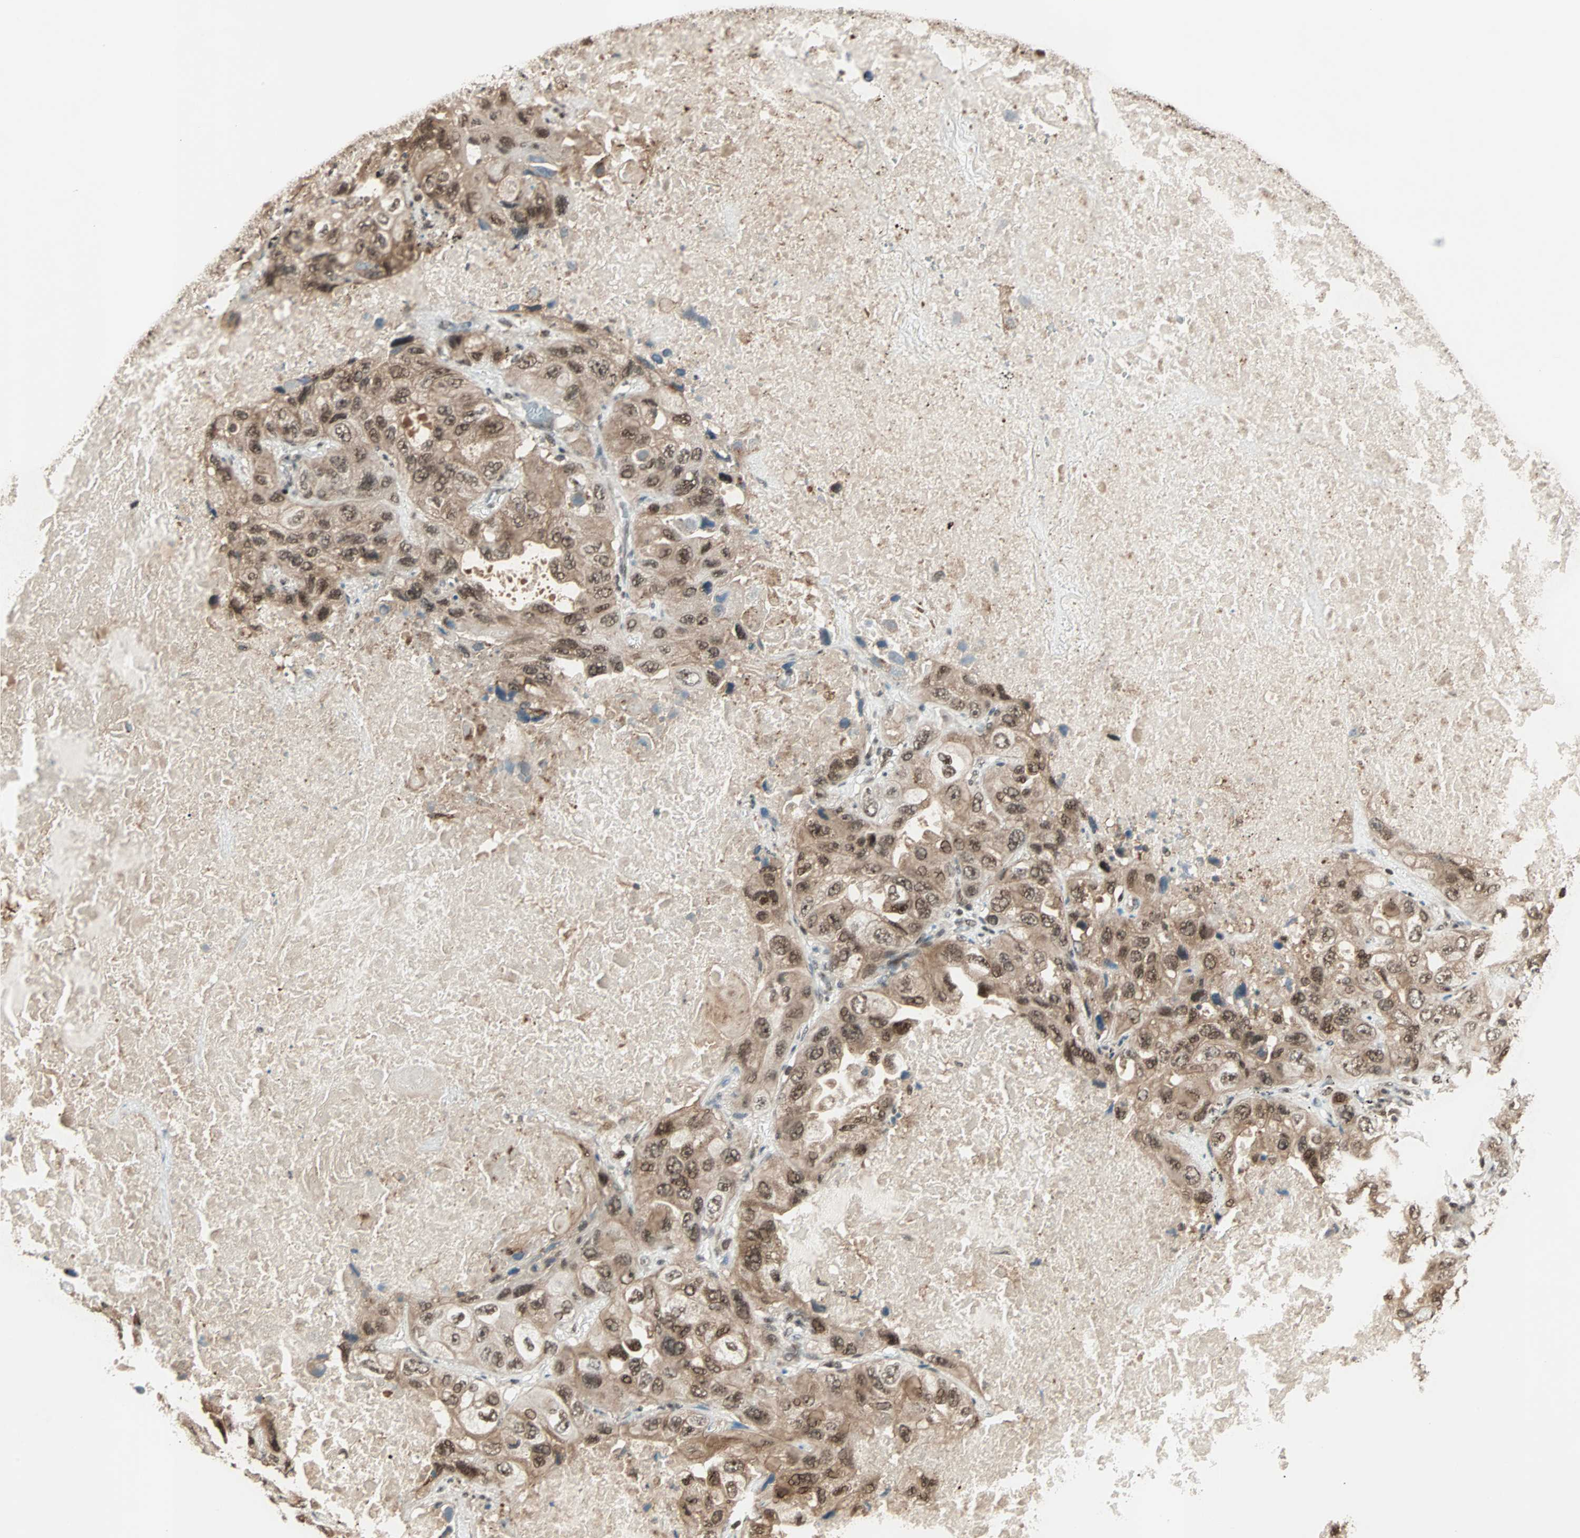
{"staining": {"intensity": "moderate", "quantity": ">75%", "location": "cytoplasmic/membranous,nuclear"}, "tissue": "lung cancer", "cell_type": "Tumor cells", "image_type": "cancer", "snomed": [{"axis": "morphology", "description": "Squamous cell carcinoma, NOS"}, {"axis": "topography", "description": "Lung"}], "caption": "Immunohistochemistry (IHC) of human lung squamous cell carcinoma displays medium levels of moderate cytoplasmic/membranous and nuclear expression in approximately >75% of tumor cells. The protein of interest is shown in brown color, while the nuclei are stained blue.", "gene": "ZNF44", "patient": {"sex": "female", "age": 73}}